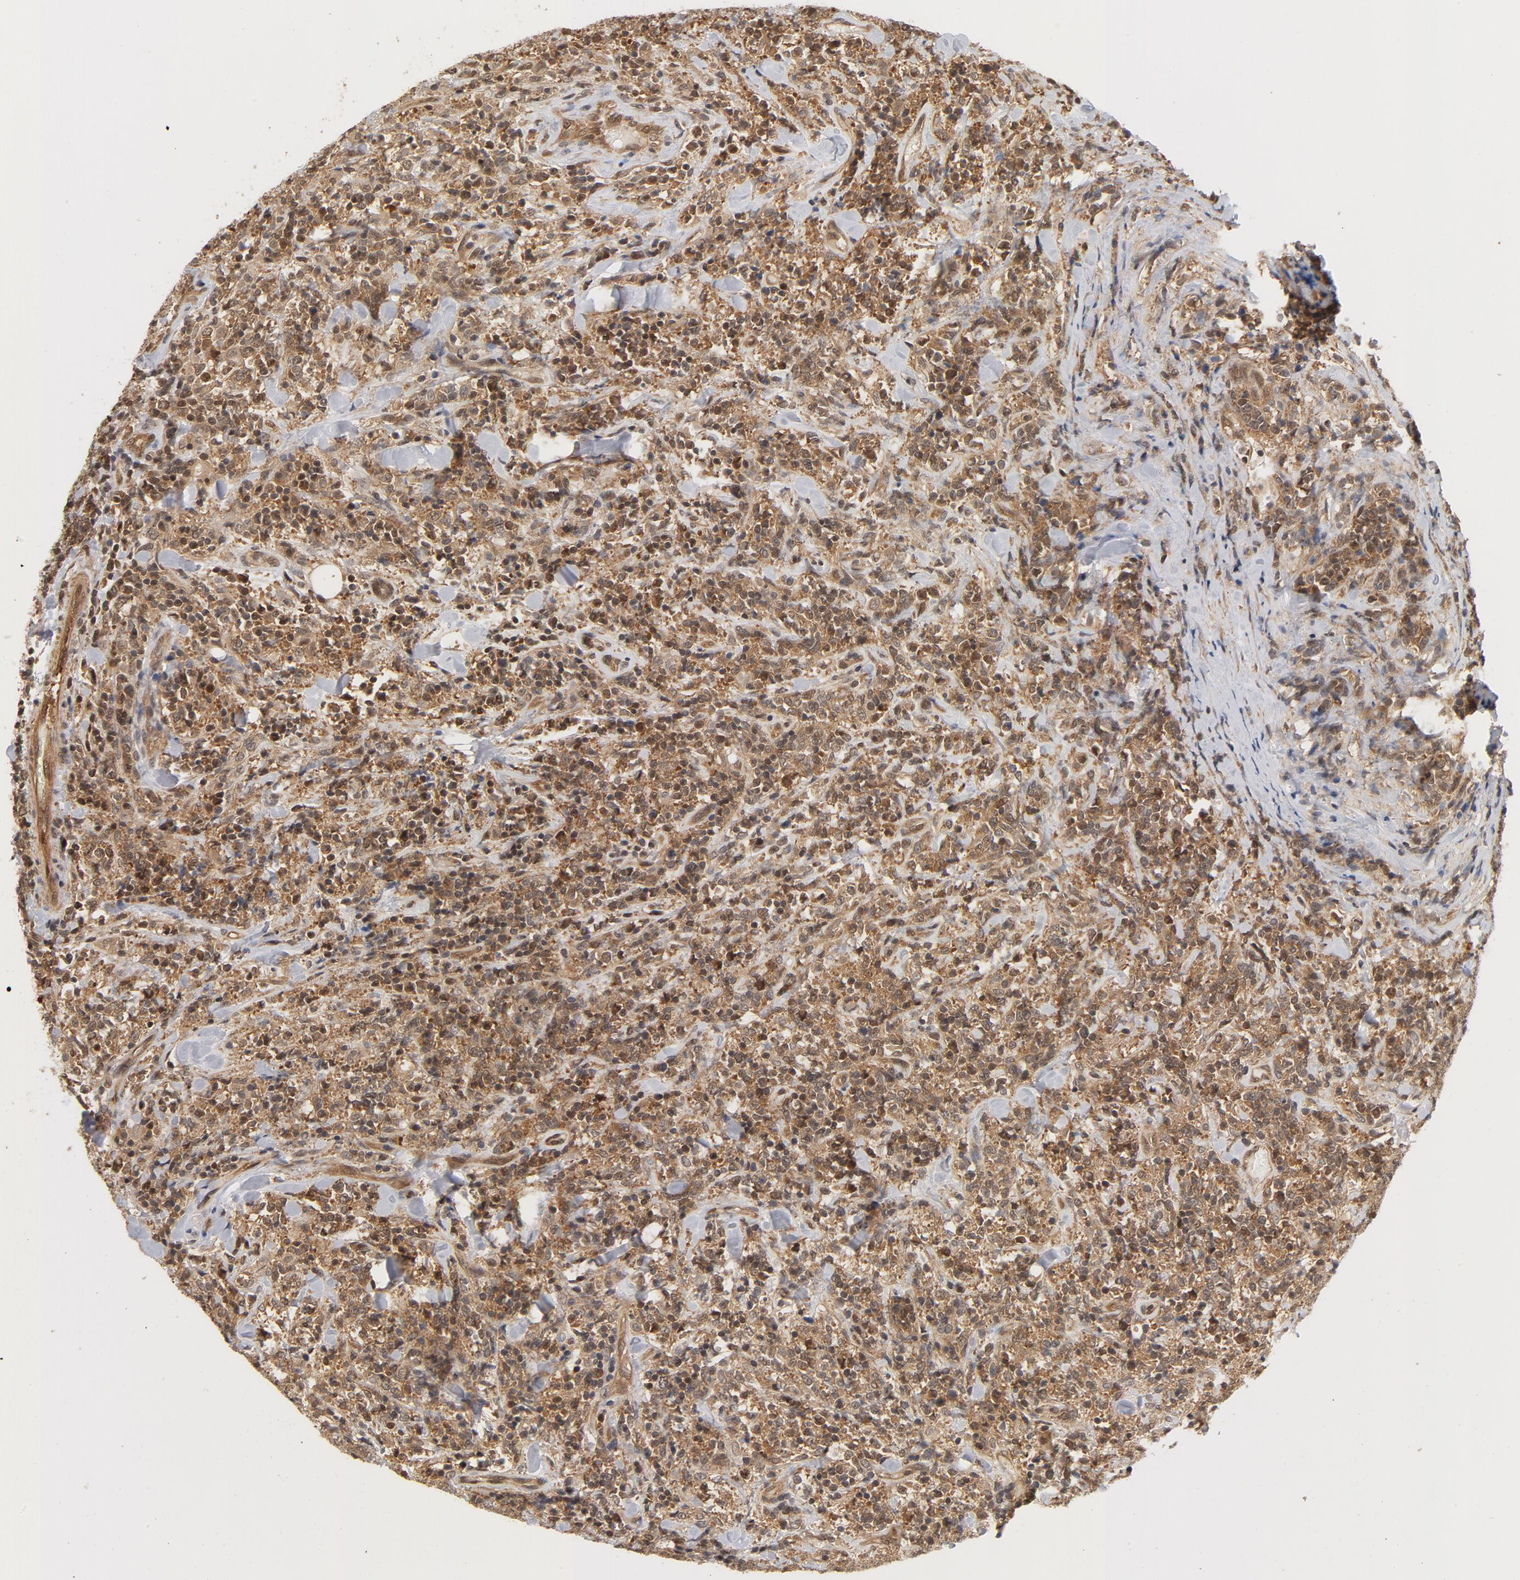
{"staining": {"intensity": "moderate", "quantity": "25%-75%", "location": "cytoplasmic/membranous,nuclear"}, "tissue": "lymphoma", "cell_type": "Tumor cells", "image_type": "cancer", "snomed": [{"axis": "morphology", "description": "Malignant lymphoma, non-Hodgkin's type, High grade"}, {"axis": "topography", "description": "Soft tissue"}], "caption": "This photomicrograph demonstrates immunohistochemistry (IHC) staining of malignant lymphoma, non-Hodgkin's type (high-grade), with medium moderate cytoplasmic/membranous and nuclear staining in about 25%-75% of tumor cells.", "gene": "CDC37", "patient": {"sex": "male", "age": 18}}